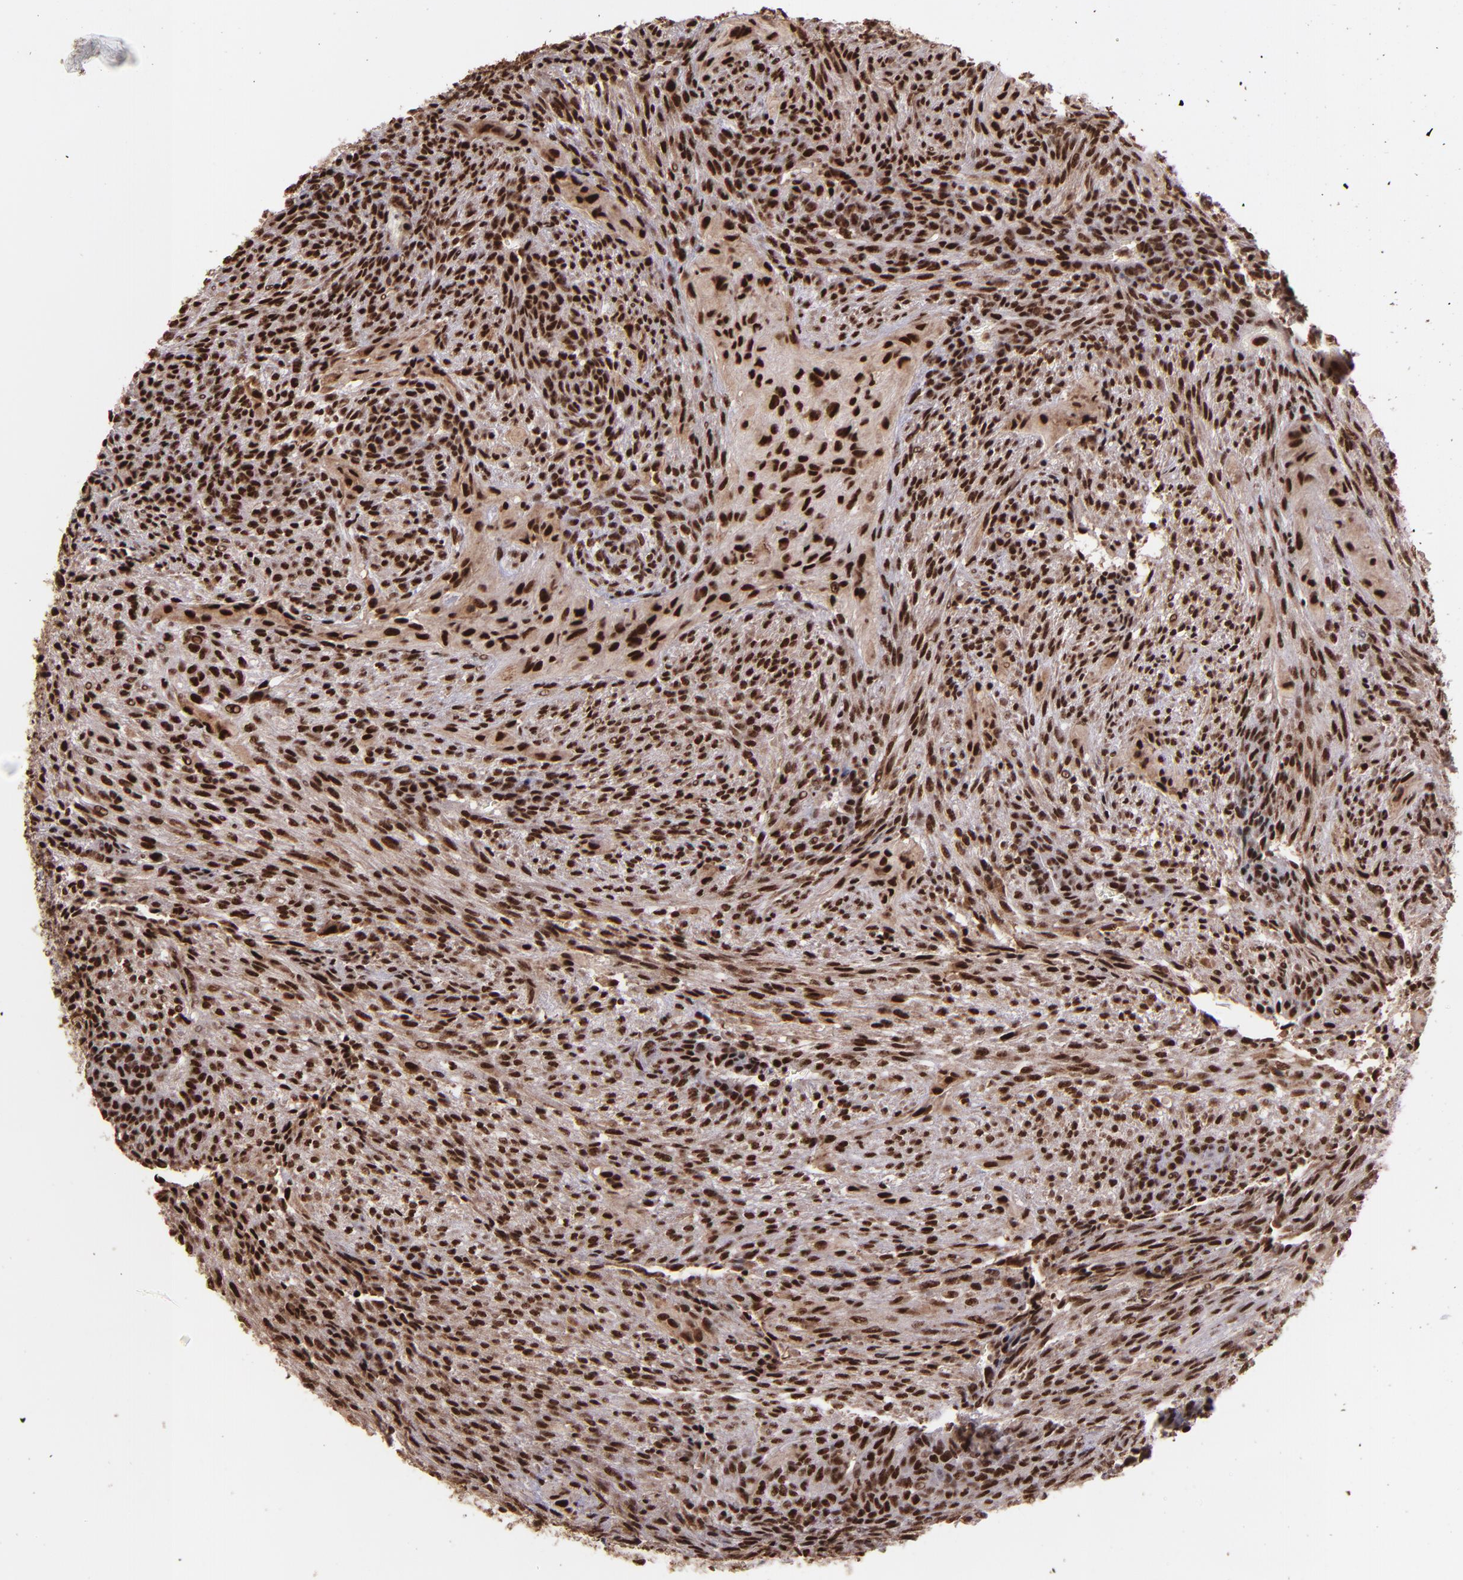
{"staining": {"intensity": "strong", "quantity": ">75%", "location": "nuclear"}, "tissue": "glioma", "cell_type": "Tumor cells", "image_type": "cancer", "snomed": [{"axis": "morphology", "description": "Glioma, malignant, High grade"}, {"axis": "topography", "description": "Cerebral cortex"}], "caption": "Immunohistochemical staining of glioma demonstrates high levels of strong nuclear positivity in about >75% of tumor cells. The staining is performed using DAB (3,3'-diaminobenzidine) brown chromogen to label protein expression. The nuclei are counter-stained blue using hematoxylin.", "gene": "PQBP1", "patient": {"sex": "female", "age": 55}}